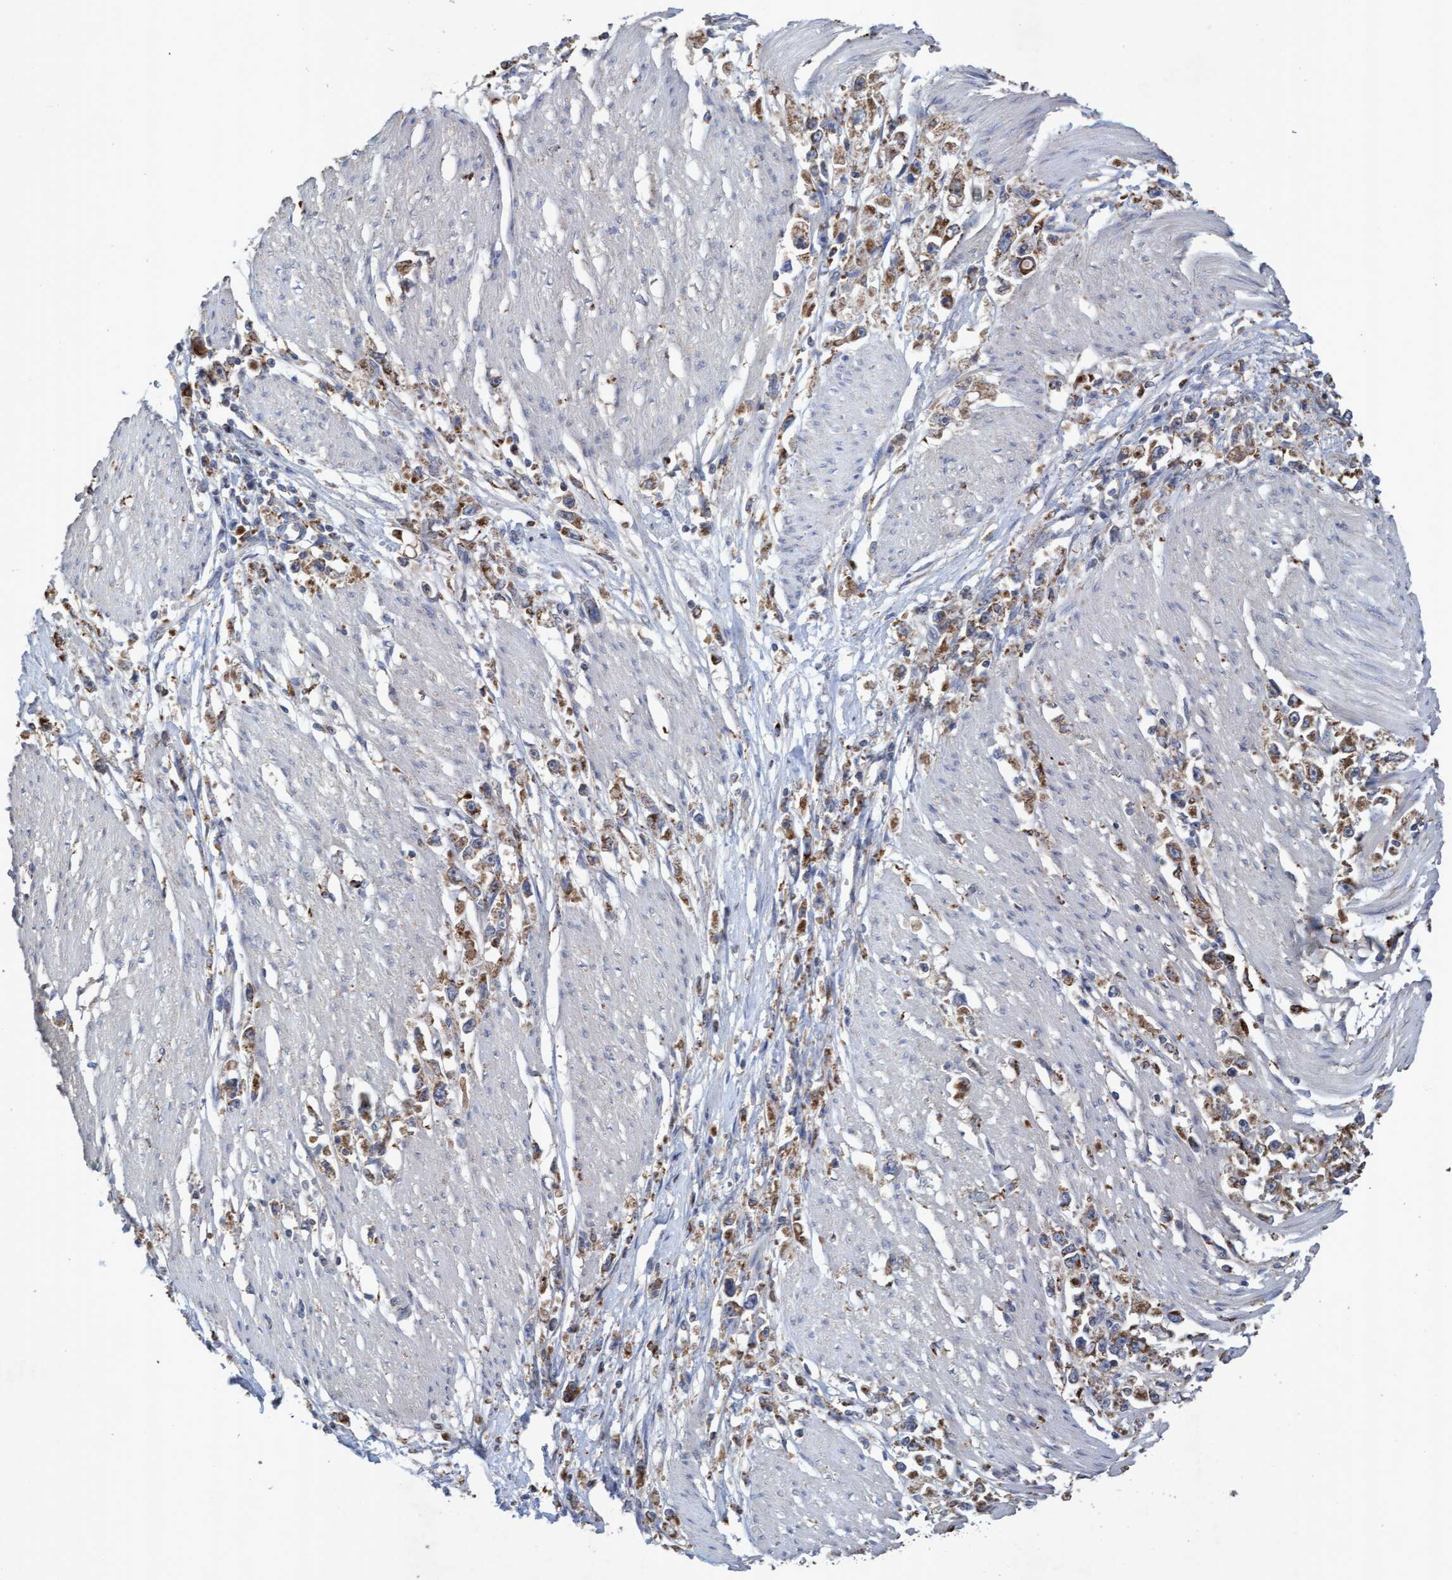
{"staining": {"intensity": "moderate", "quantity": ">75%", "location": "cytoplasmic/membranous"}, "tissue": "stomach cancer", "cell_type": "Tumor cells", "image_type": "cancer", "snomed": [{"axis": "morphology", "description": "Adenocarcinoma, NOS"}, {"axis": "topography", "description": "Stomach"}], "caption": "Stomach adenocarcinoma tissue displays moderate cytoplasmic/membranous staining in approximately >75% of tumor cells", "gene": "ATPAF2", "patient": {"sex": "female", "age": 59}}